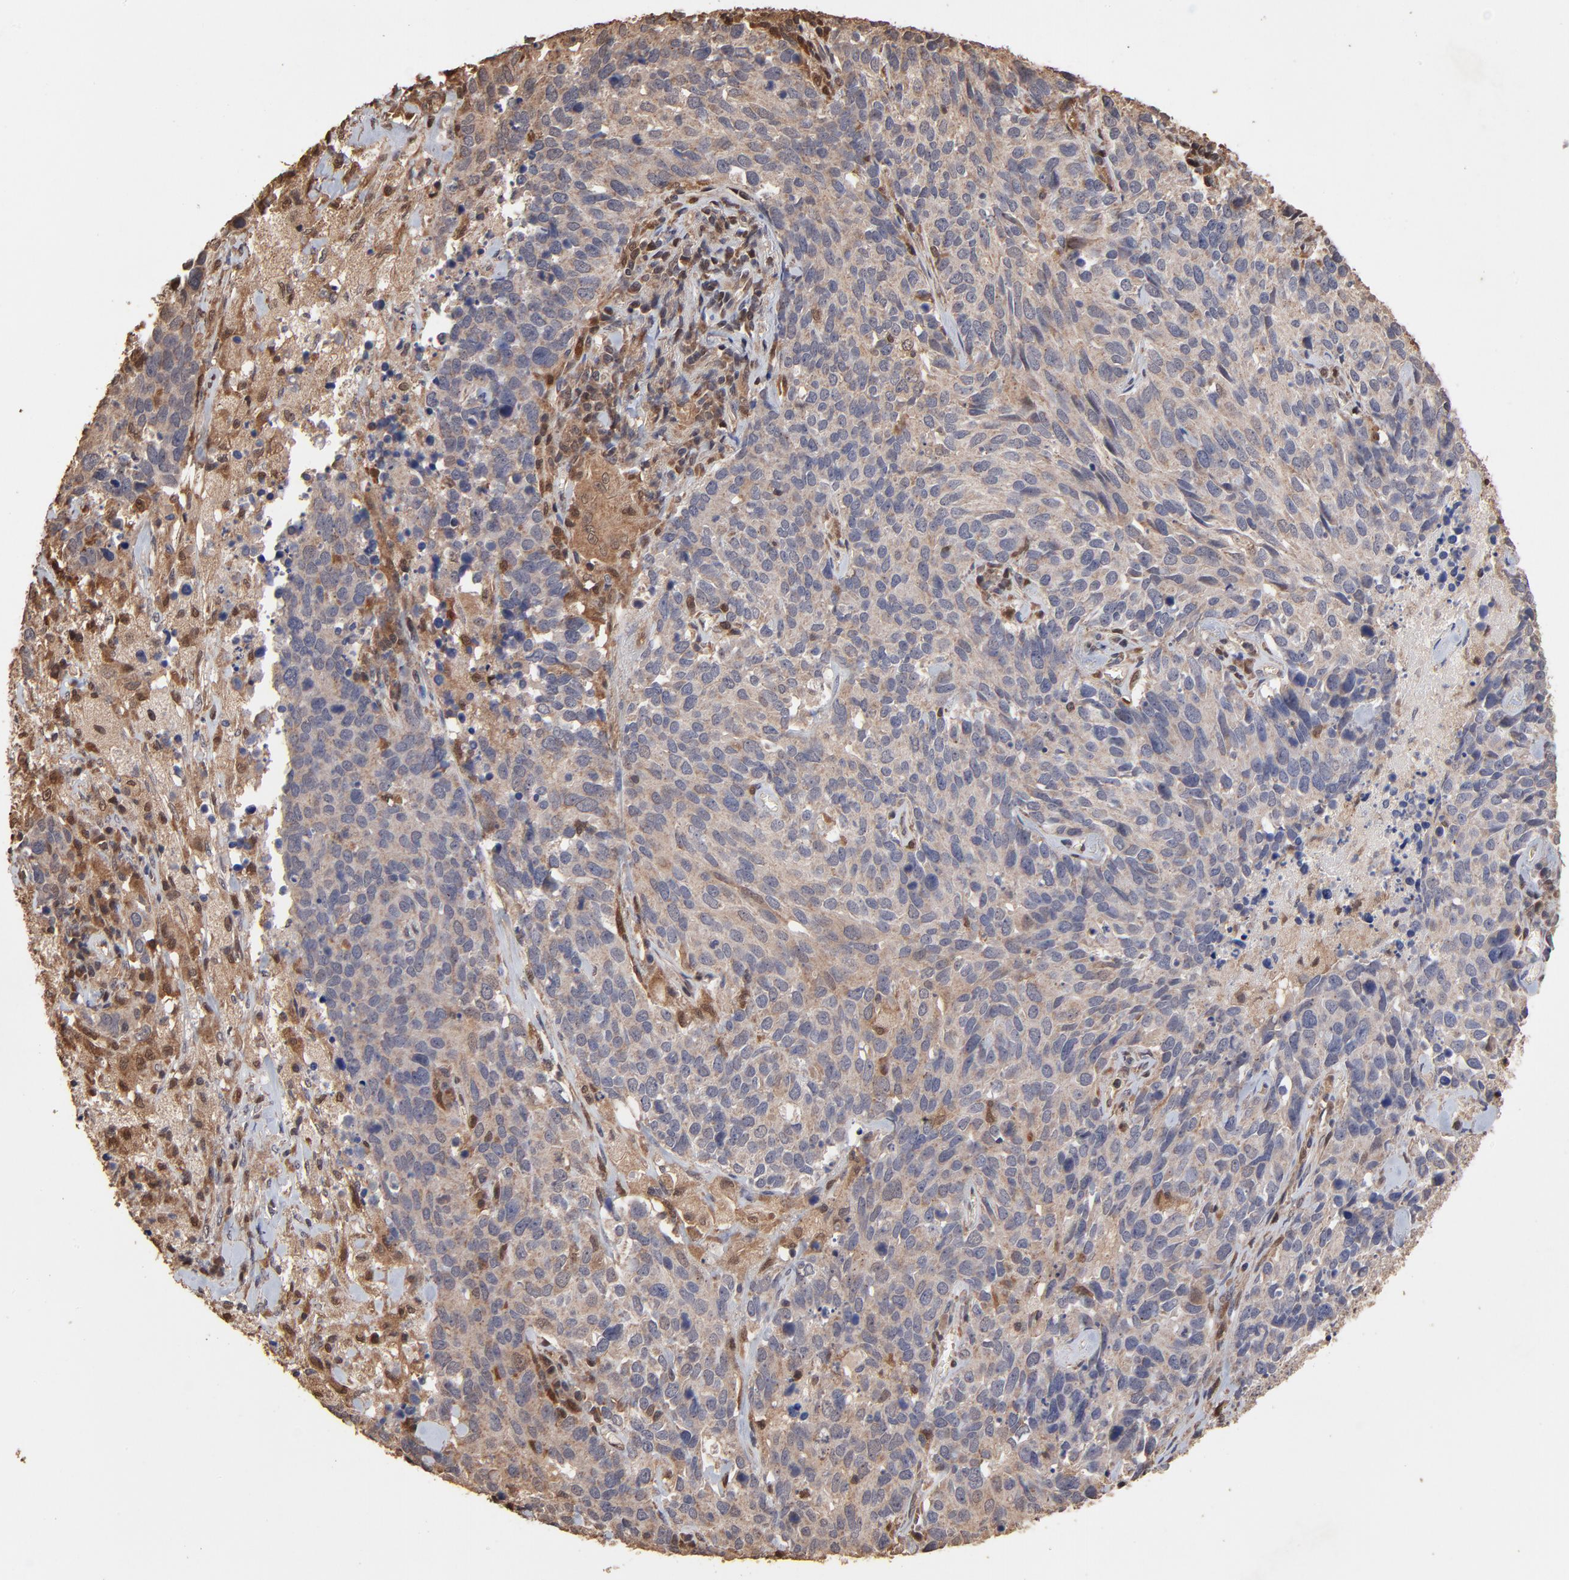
{"staining": {"intensity": "weak", "quantity": ">75%", "location": "cytoplasmic/membranous"}, "tissue": "lung cancer", "cell_type": "Tumor cells", "image_type": "cancer", "snomed": [{"axis": "morphology", "description": "Neoplasm, malignant, NOS"}, {"axis": "topography", "description": "Lung"}], "caption": "High-power microscopy captured an immunohistochemistry micrograph of lung cancer, revealing weak cytoplasmic/membranous positivity in about >75% of tumor cells.", "gene": "CASP1", "patient": {"sex": "female", "age": 76}}